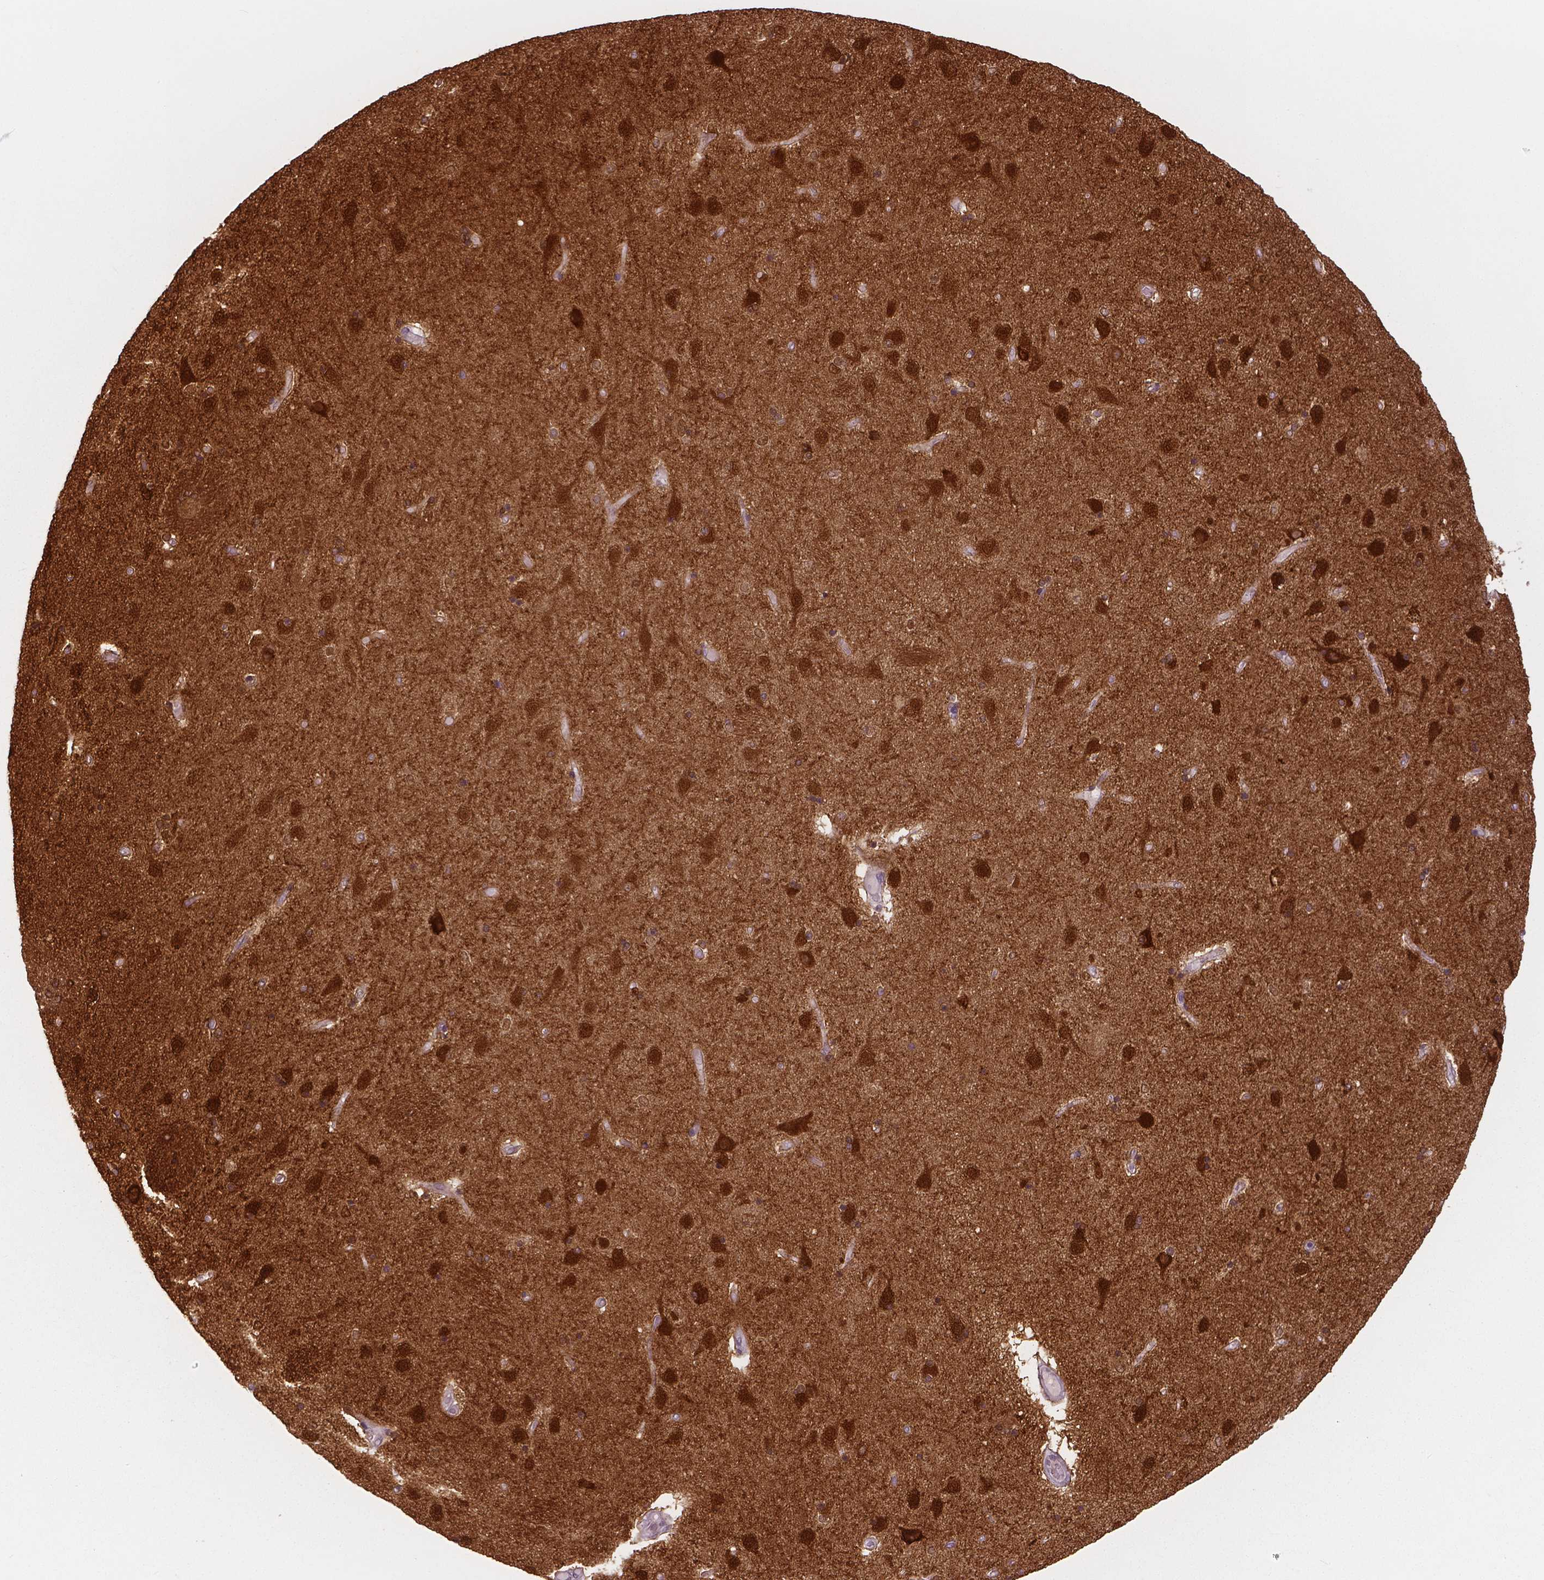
{"staining": {"intensity": "moderate", "quantity": ">75%", "location": "cytoplasmic/membranous,nuclear"}, "tissue": "caudate", "cell_type": "Glial cells", "image_type": "normal", "snomed": [{"axis": "morphology", "description": "Normal tissue, NOS"}, {"axis": "topography", "description": "Lateral ventricle wall"}], "caption": "Protein expression analysis of normal human caudate reveals moderate cytoplasmic/membranous,nuclear positivity in approximately >75% of glial cells. The staining is performed using DAB (3,3'-diaminobenzidine) brown chromogen to label protein expression. The nuclei are counter-stained blue using hematoxylin.", "gene": "NECAB1", "patient": {"sex": "female", "age": 71}}